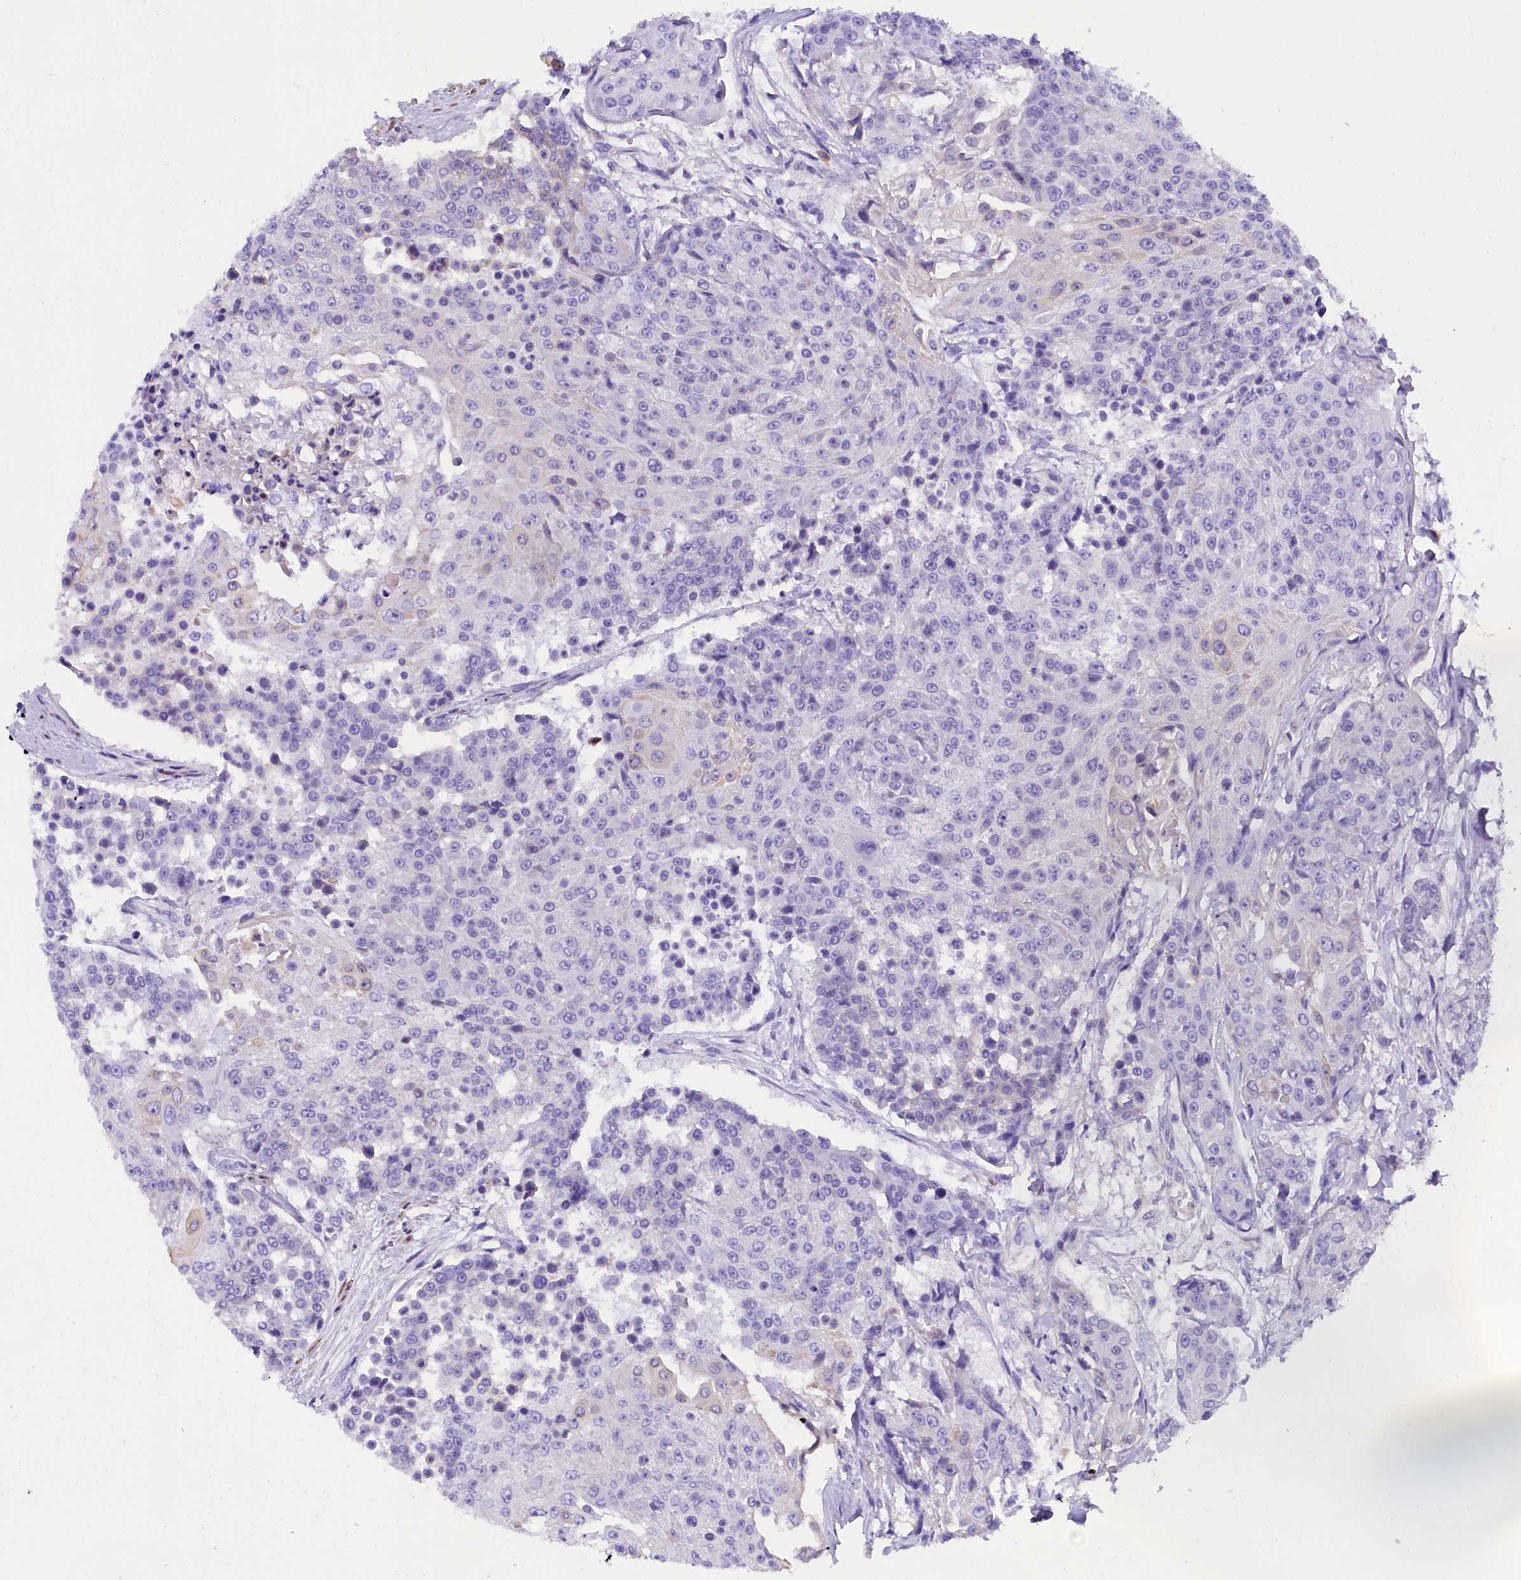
{"staining": {"intensity": "negative", "quantity": "none", "location": "none"}, "tissue": "urothelial cancer", "cell_type": "Tumor cells", "image_type": "cancer", "snomed": [{"axis": "morphology", "description": "Urothelial carcinoma, High grade"}, {"axis": "topography", "description": "Urinary bladder"}], "caption": "This is an IHC image of human high-grade urothelial carcinoma. There is no positivity in tumor cells.", "gene": "SOD3", "patient": {"sex": "female", "age": 63}}